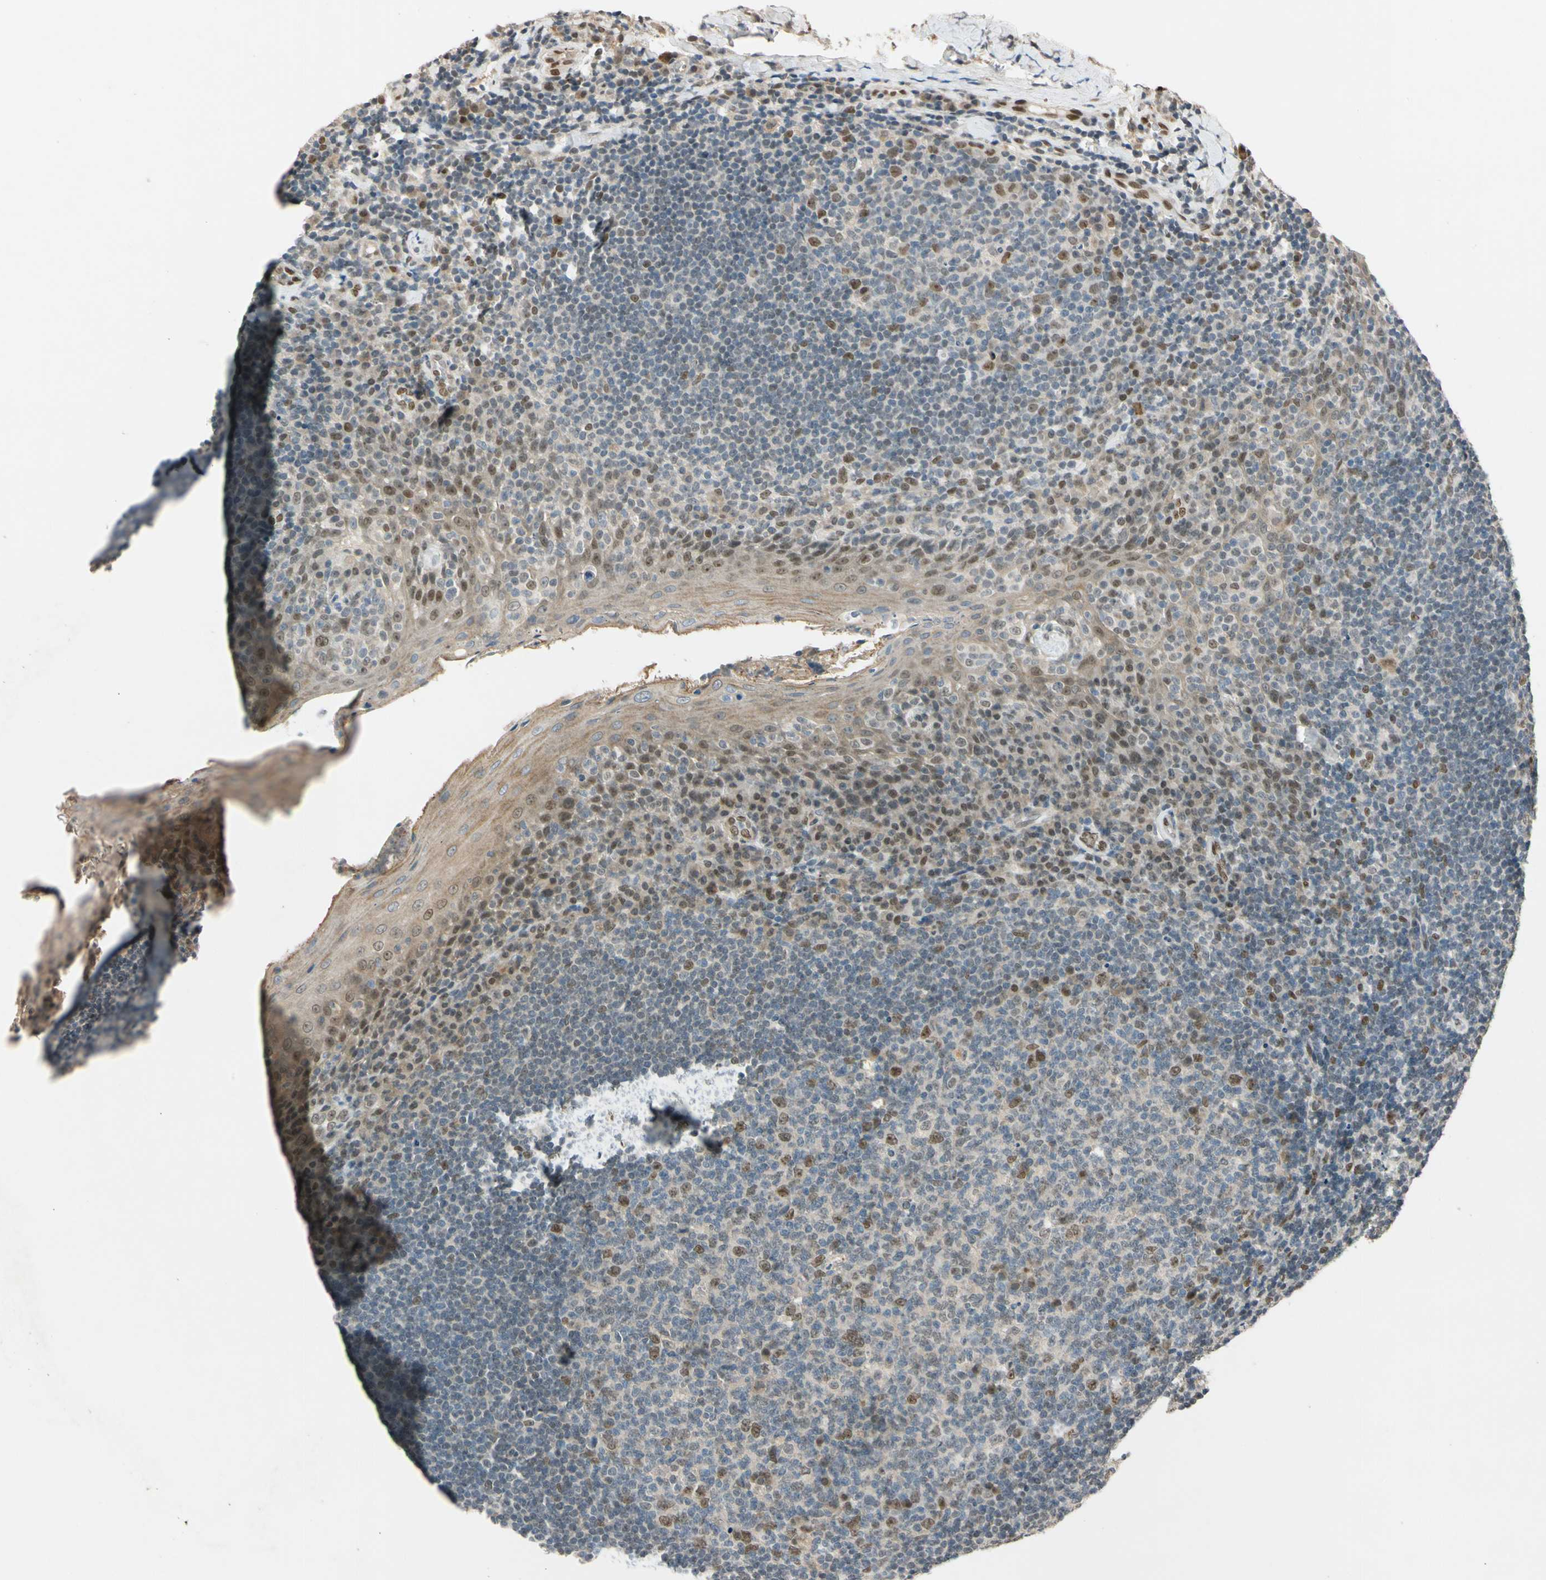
{"staining": {"intensity": "moderate", "quantity": "<25%", "location": "cytoplasmic/membranous,nuclear"}, "tissue": "tonsil", "cell_type": "Germinal center cells", "image_type": "normal", "snomed": [{"axis": "morphology", "description": "Normal tissue, NOS"}, {"axis": "topography", "description": "Tonsil"}], "caption": "Tonsil stained for a protein demonstrates moderate cytoplasmic/membranous,nuclear positivity in germinal center cells. Nuclei are stained in blue.", "gene": "RIOX2", "patient": {"sex": "male", "age": 17}}